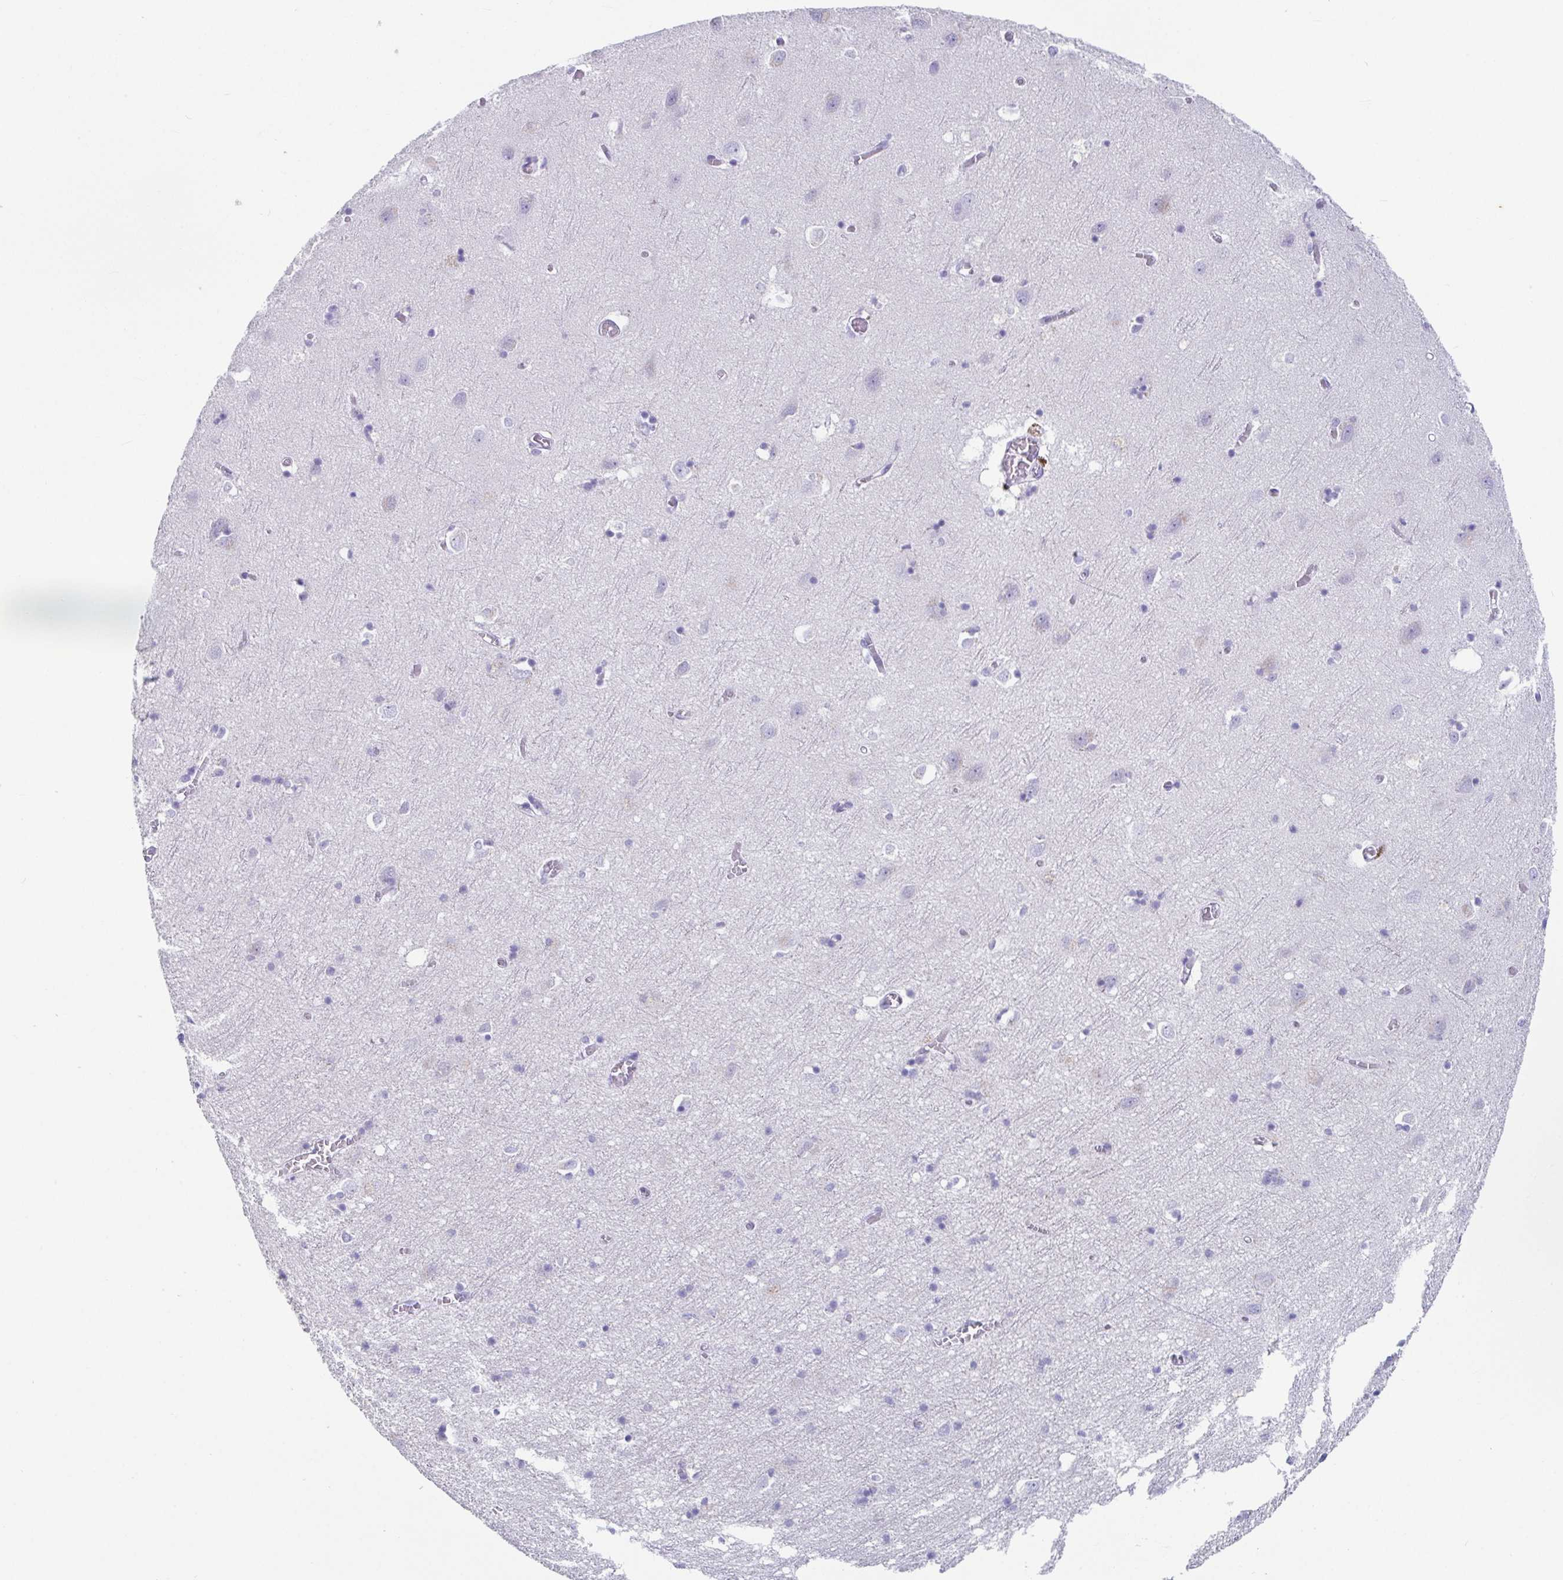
{"staining": {"intensity": "negative", "quantity": "none", "location": "none"}, "tissue": "cerebral cortex", "cell_type": "Endothelial cells", "image_type": "normal", "snomed": [{"axis": "morphology", "description": "Normal tissue, NOS"}, {"axis": "topography", "description": "Cerebral cortex"}], "caption": "Cerebral cortex stained for a protein using immunohistochemistry reveals no positivity endothelial cells.", "gene": "PLA2G1B", "patient": {"sex": "male", "age": 70}}